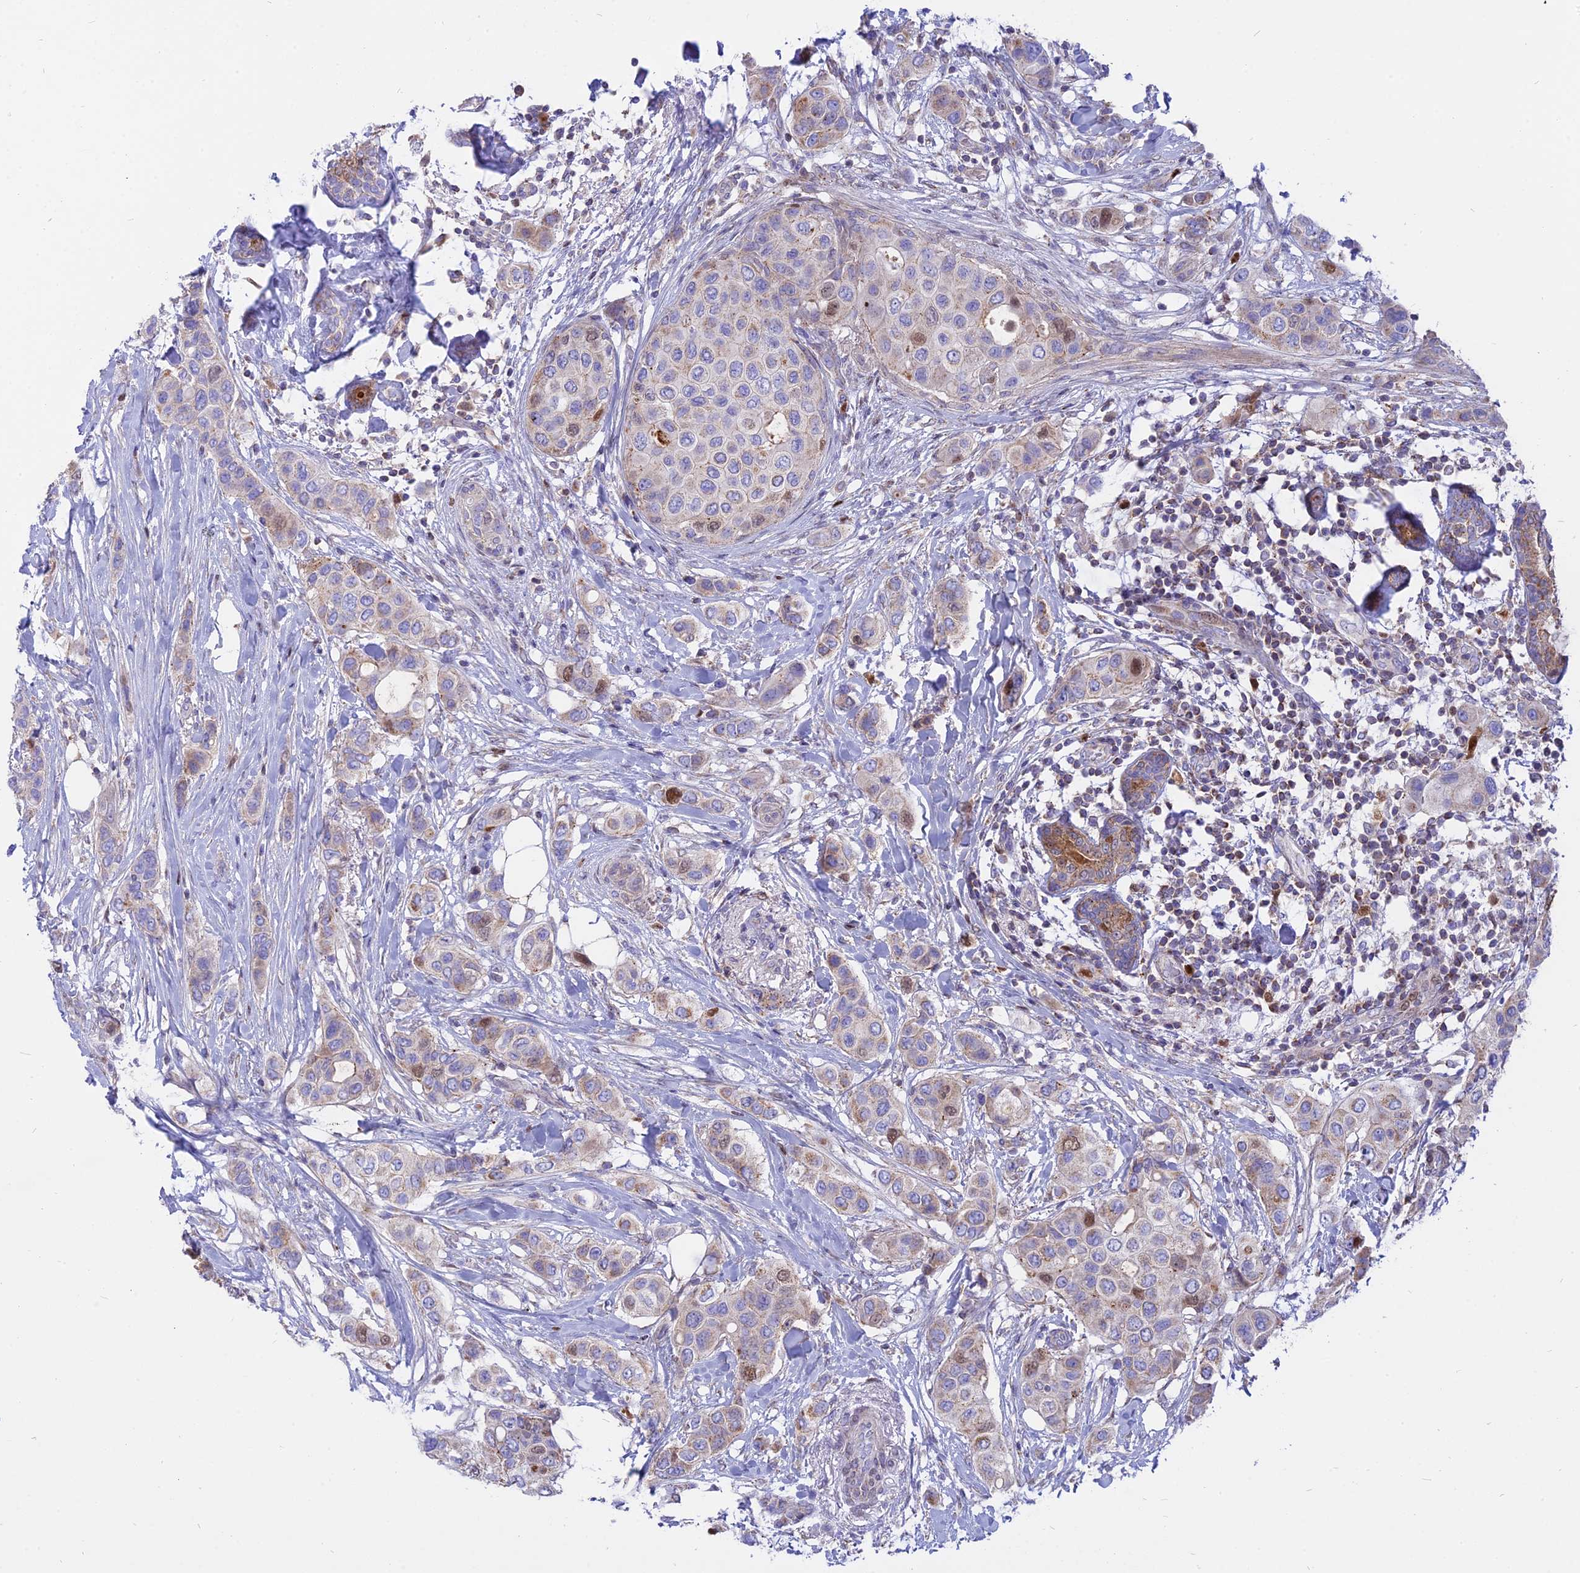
{"staining": {"intensity": "weak", "quantity": "<25%", "location": "nuclear"}, "tissue": "breast cancer", "cell_type": "Tumor cells", "image_type": "cancer", "snomed": [{"axis": "morphology", "description": "Lobular carcinoma"}, {"axis": "topography", "description": "Breast"}], "caption": "Human breast cancer stained for a protein using IHC shows no staining in tumor cells.", "gene": "CENPV", "patient": {"sex": "female", "age": 51}}